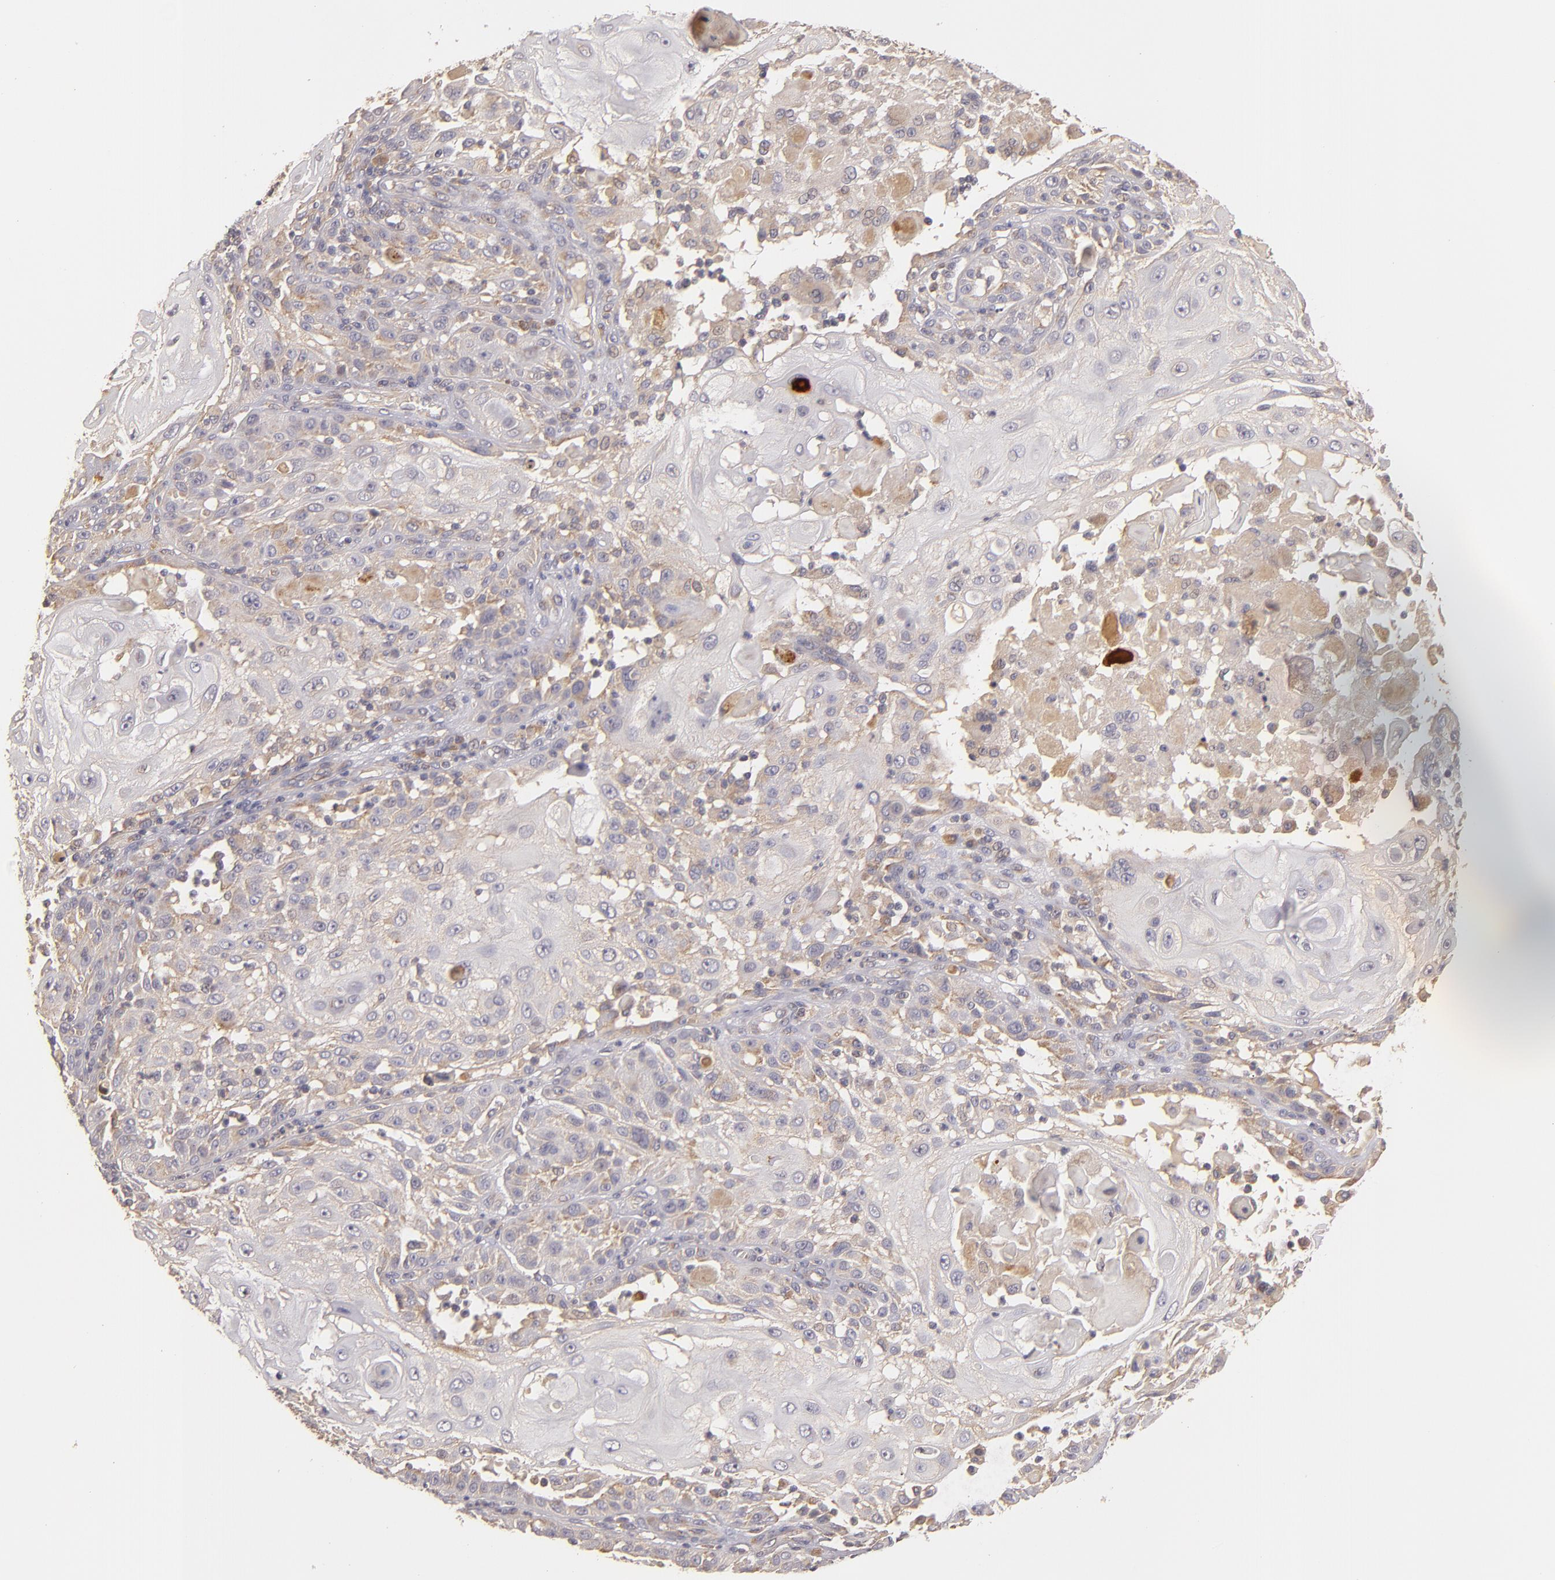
{"staining": {"intensity": "weak", "quantity": "25%-75%", "location": "cytoplasmic/membranous"}, "tissue": "skin cancer", "cell_type": "Tumor cells", "image_type": "cancer", "snomed": [{"axis": "morphology", "description": "Squamous cell carcinoma, NOS"}, {"axis": "topography", "description": "Skin"}], "caption": "Protein expression analysis of squamous cell carcinoma (skin) exhibits weak cytoplasmic/membranous expression in approximately 25%-75% of tumor cells. Ihc stains the protein of interest in brown and the nuclei are stained blue.", "gene": "UPF3B", "patient": {"sex": "female", "age": 89}}